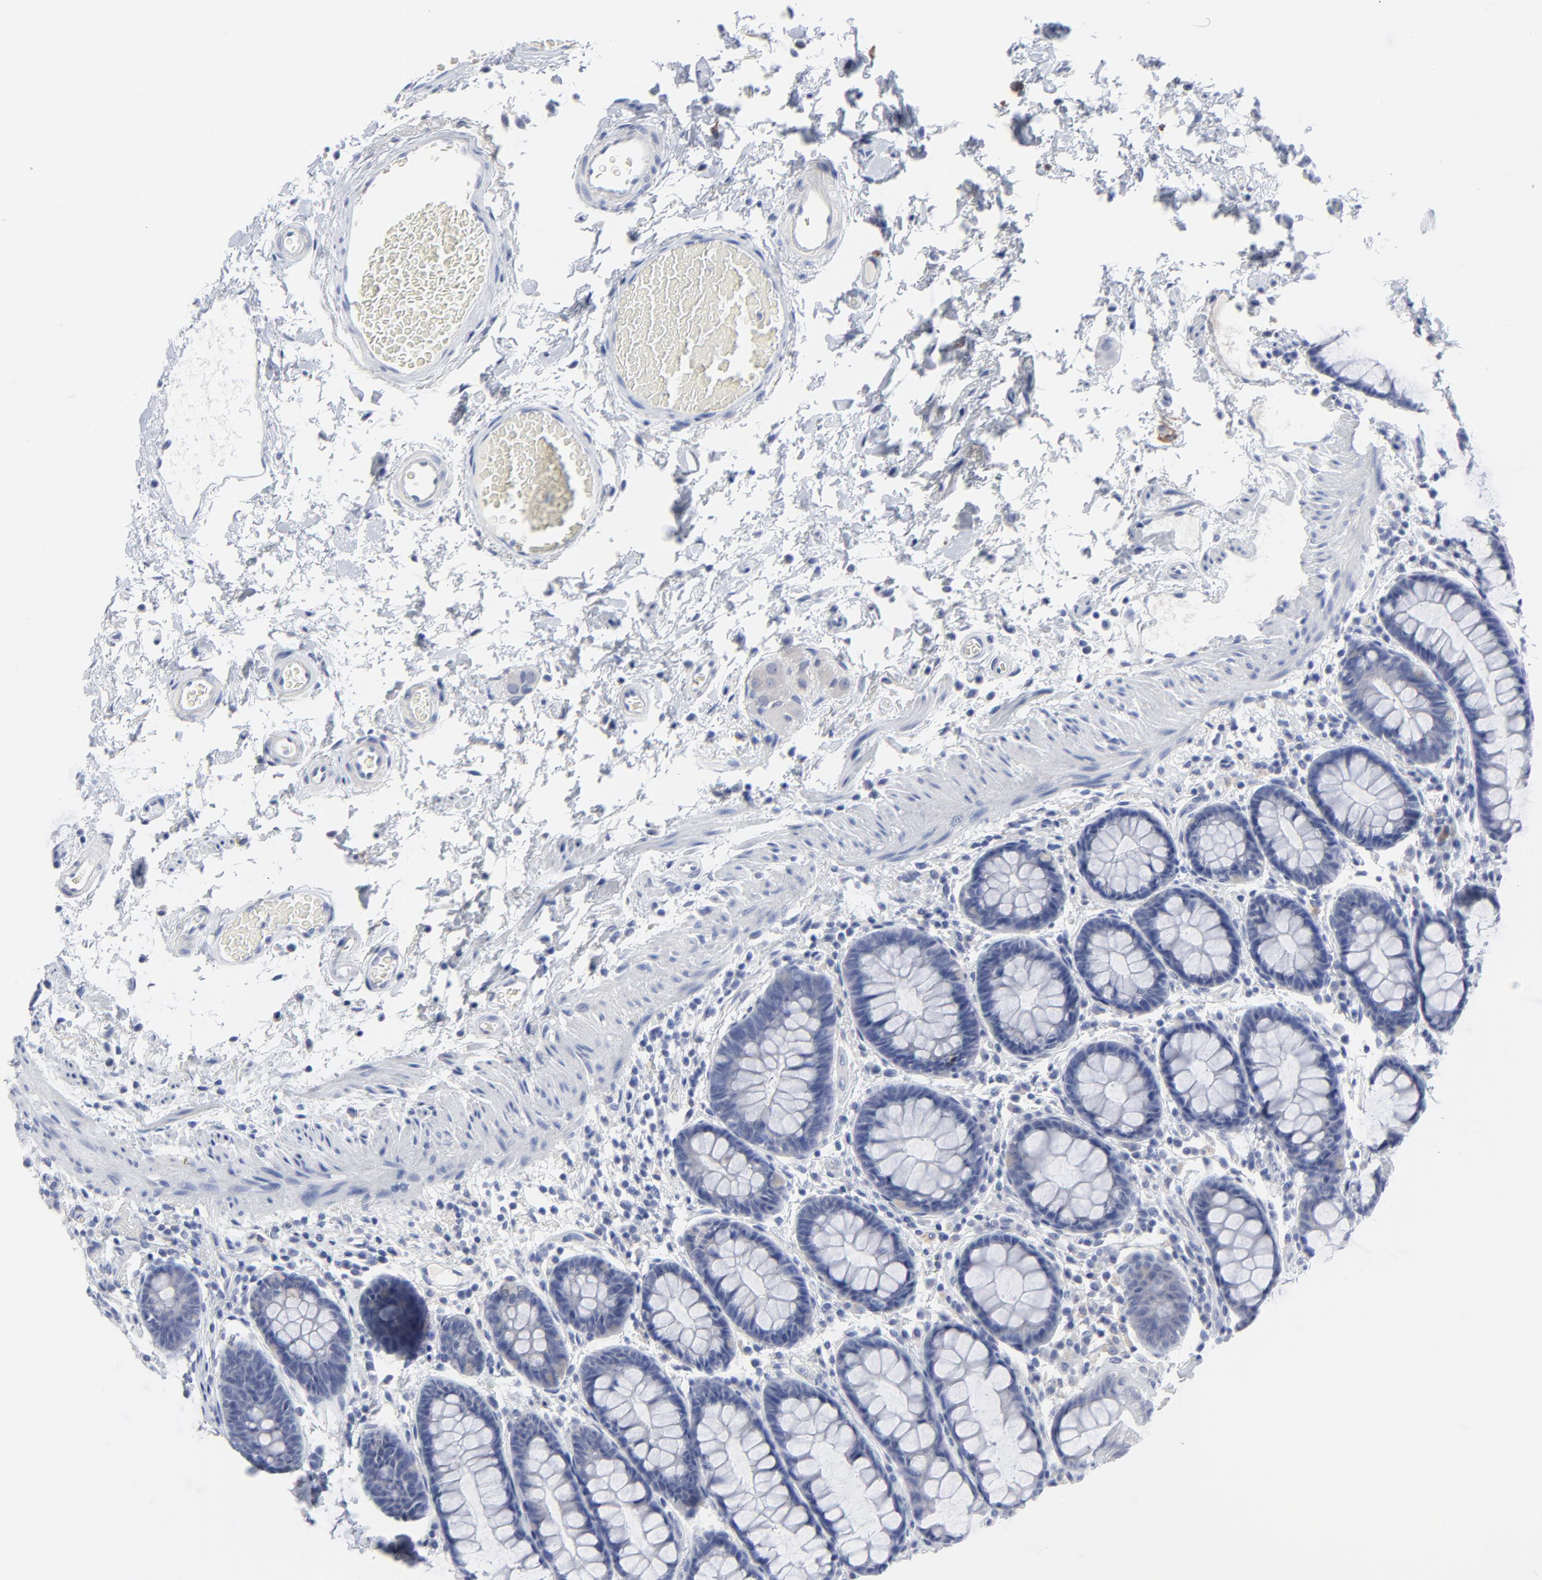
{"staining": {"intensity": "negative", "quantity": "none", "location": "none"}, "tissue": "rectum", "cell_type": "Glandular cells", "image_type": "normal", "snomed": [{"axis": "morphology", "description": "Normal tissue, NOS"}, {"axis": "topography", "description": "Rectum"}], "caption": "Immunohistochemical staining of benign human rectum reveals no significant expression in glandular cells. The staining was performed using DAB to visualize the protein expression in brown, while the nuclei were stained in blue with hematoxylin (Magnification: 20x).", "gene": "CLEC4G", "patient": {"sex": "male", "age": 92}}